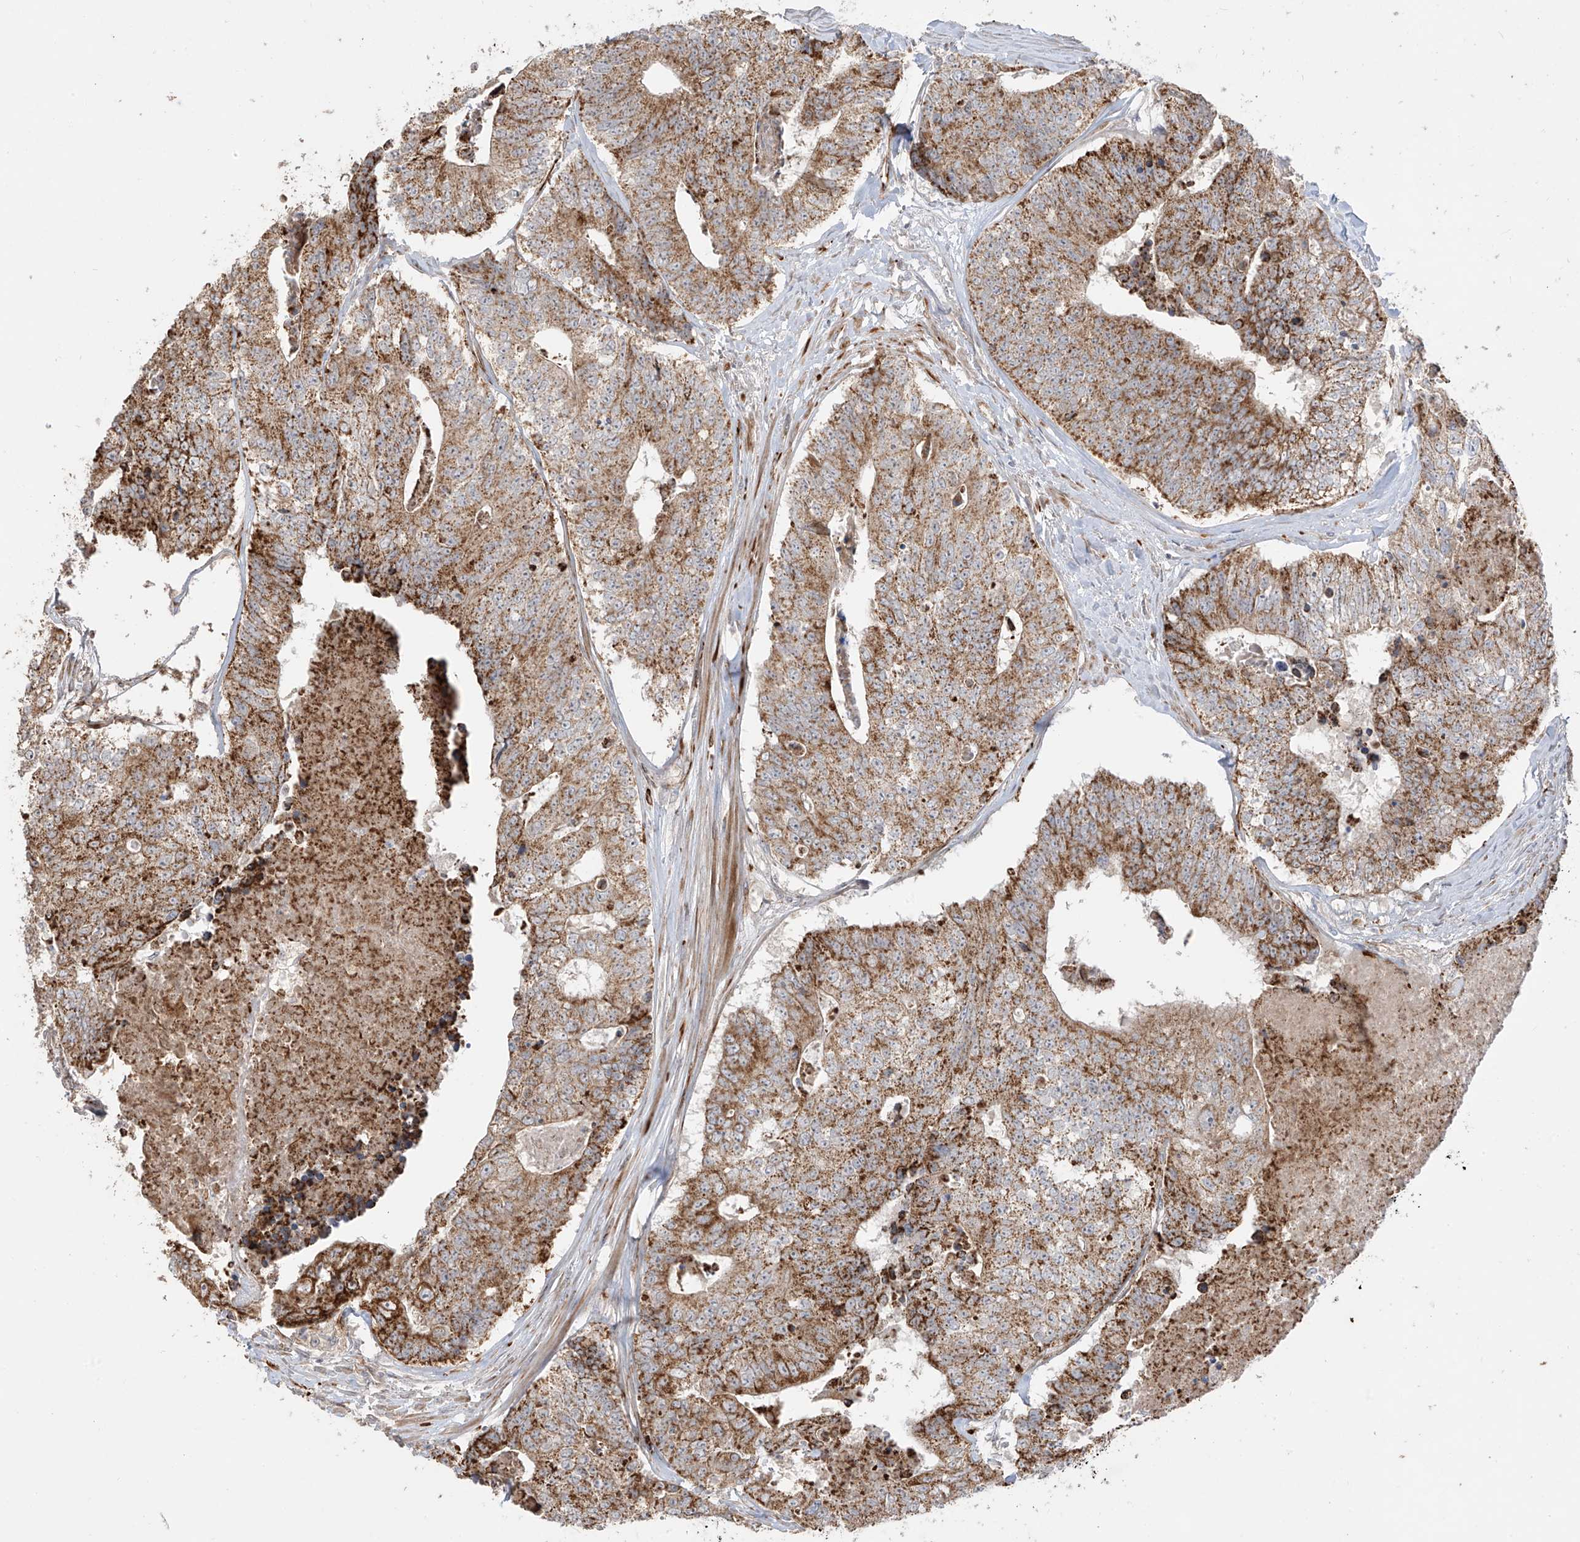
{"staining": {"intensity": "moderate", "quantity": ">75%", "location": "cytoplasmic/membranous"}, "tissue": "colorectal cancer", "cell_type": "Tumor cells", "image_type": "cancer", "snomed": [{"axis": "morphology", "description": "Adenocarcinoma, NOS"}, {"axis": "topography", "description": "Colon"}], "caption": "This image displays IHC staining of colorectal adenocarcinoma, with medium moderate cytoplasmic/membranous positivity in about >75% of tumor cells.", "gene": "DCDC2", "patient": {"sex": "female", "age": 67}}